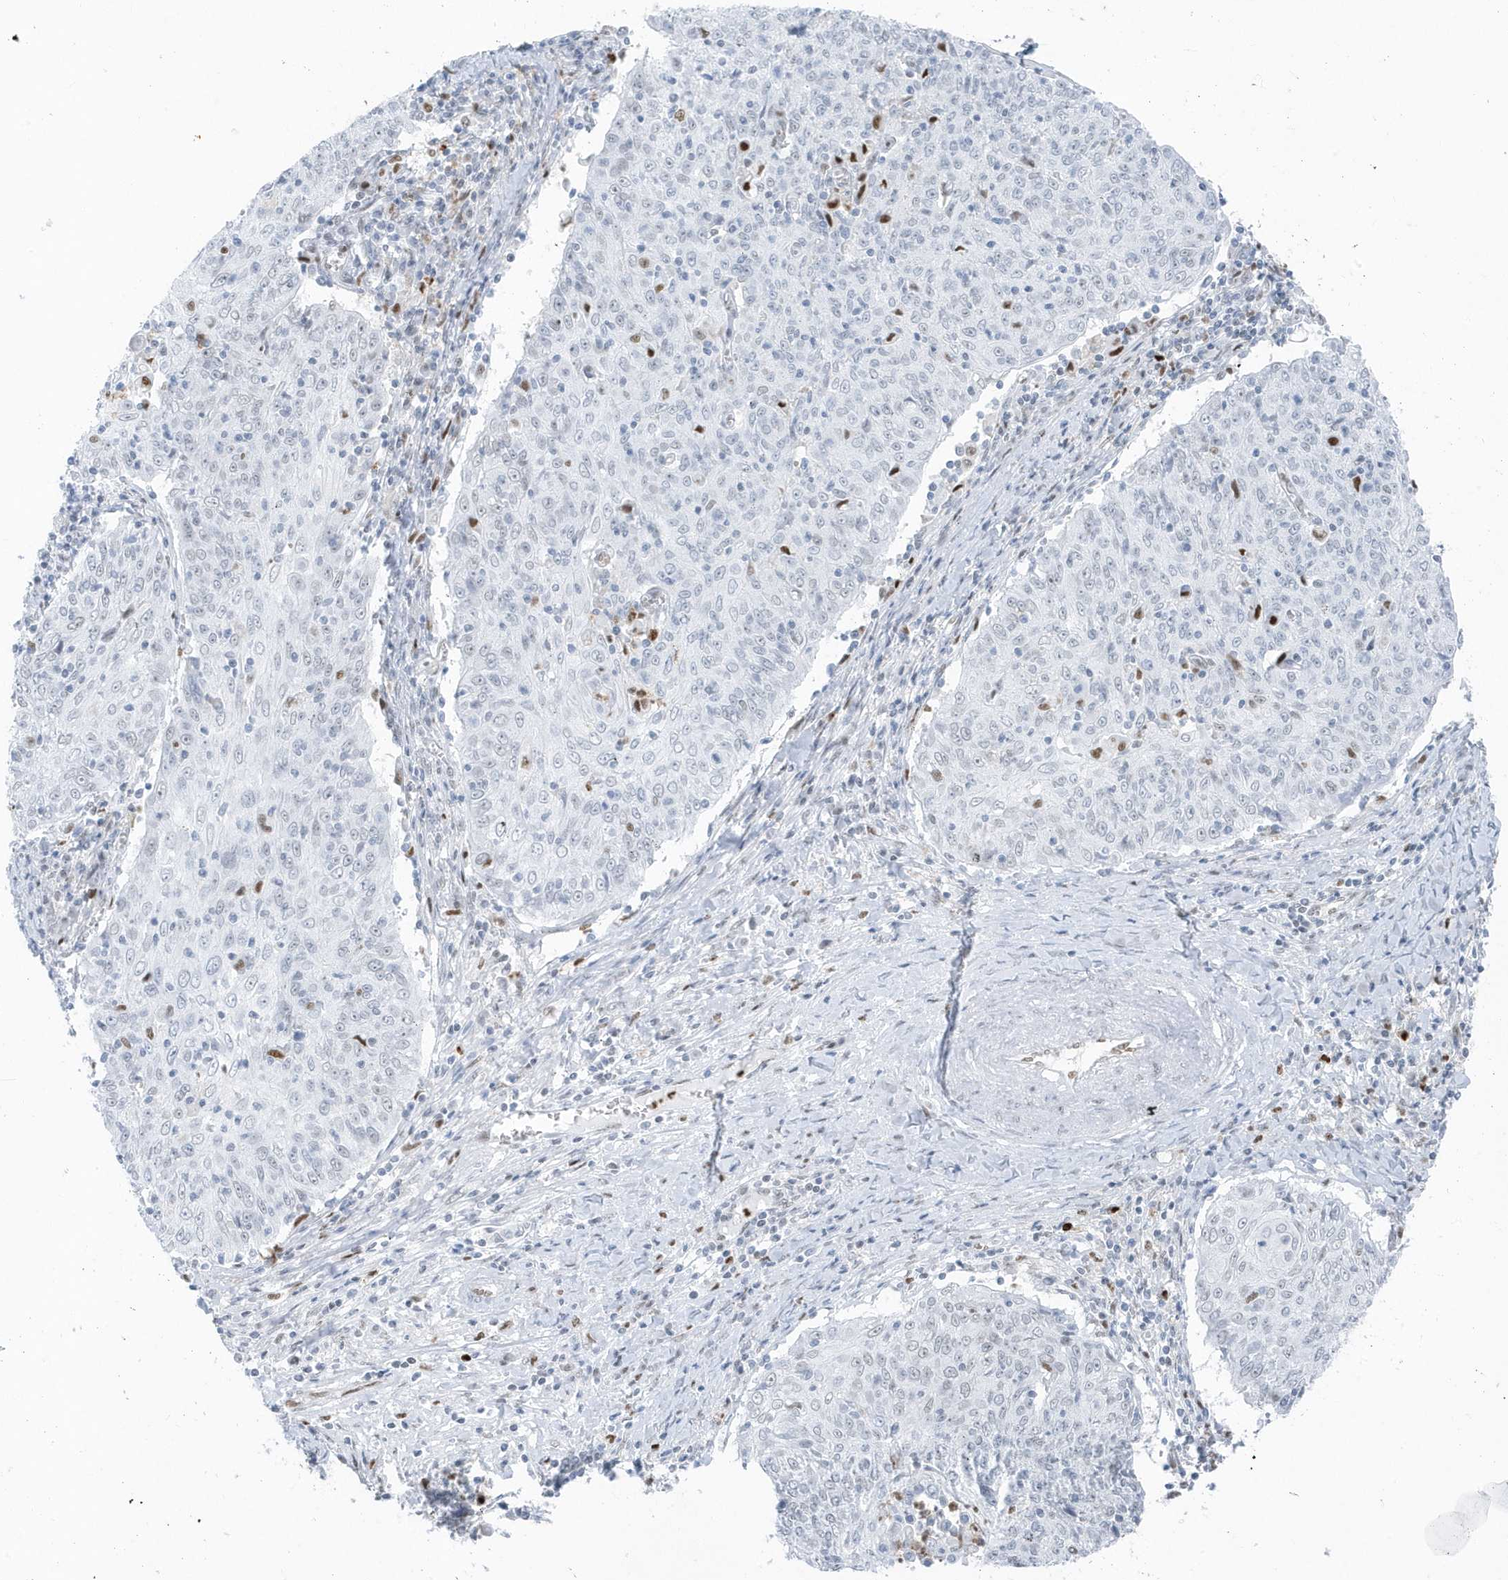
{"staining": {"intensity": "negative", "quantity": "none", "location": "none"}, "tissue": "cervical cancer", "cell_type": "Tumor cells", "image_type": "cancer", "snomed": [{"axis": "morphology", "description": "Squamous cell carcinoma, NOS"}, {"axis": "topography", "description": "Cervix"}], "caption": "This is an immunohistochemistry (IHC) image of human cervical squamous cell carcinoma. There is no expression in tumor cells.", "gene": "SMIM34", "patient": {"sex": "female", "age": 48}}